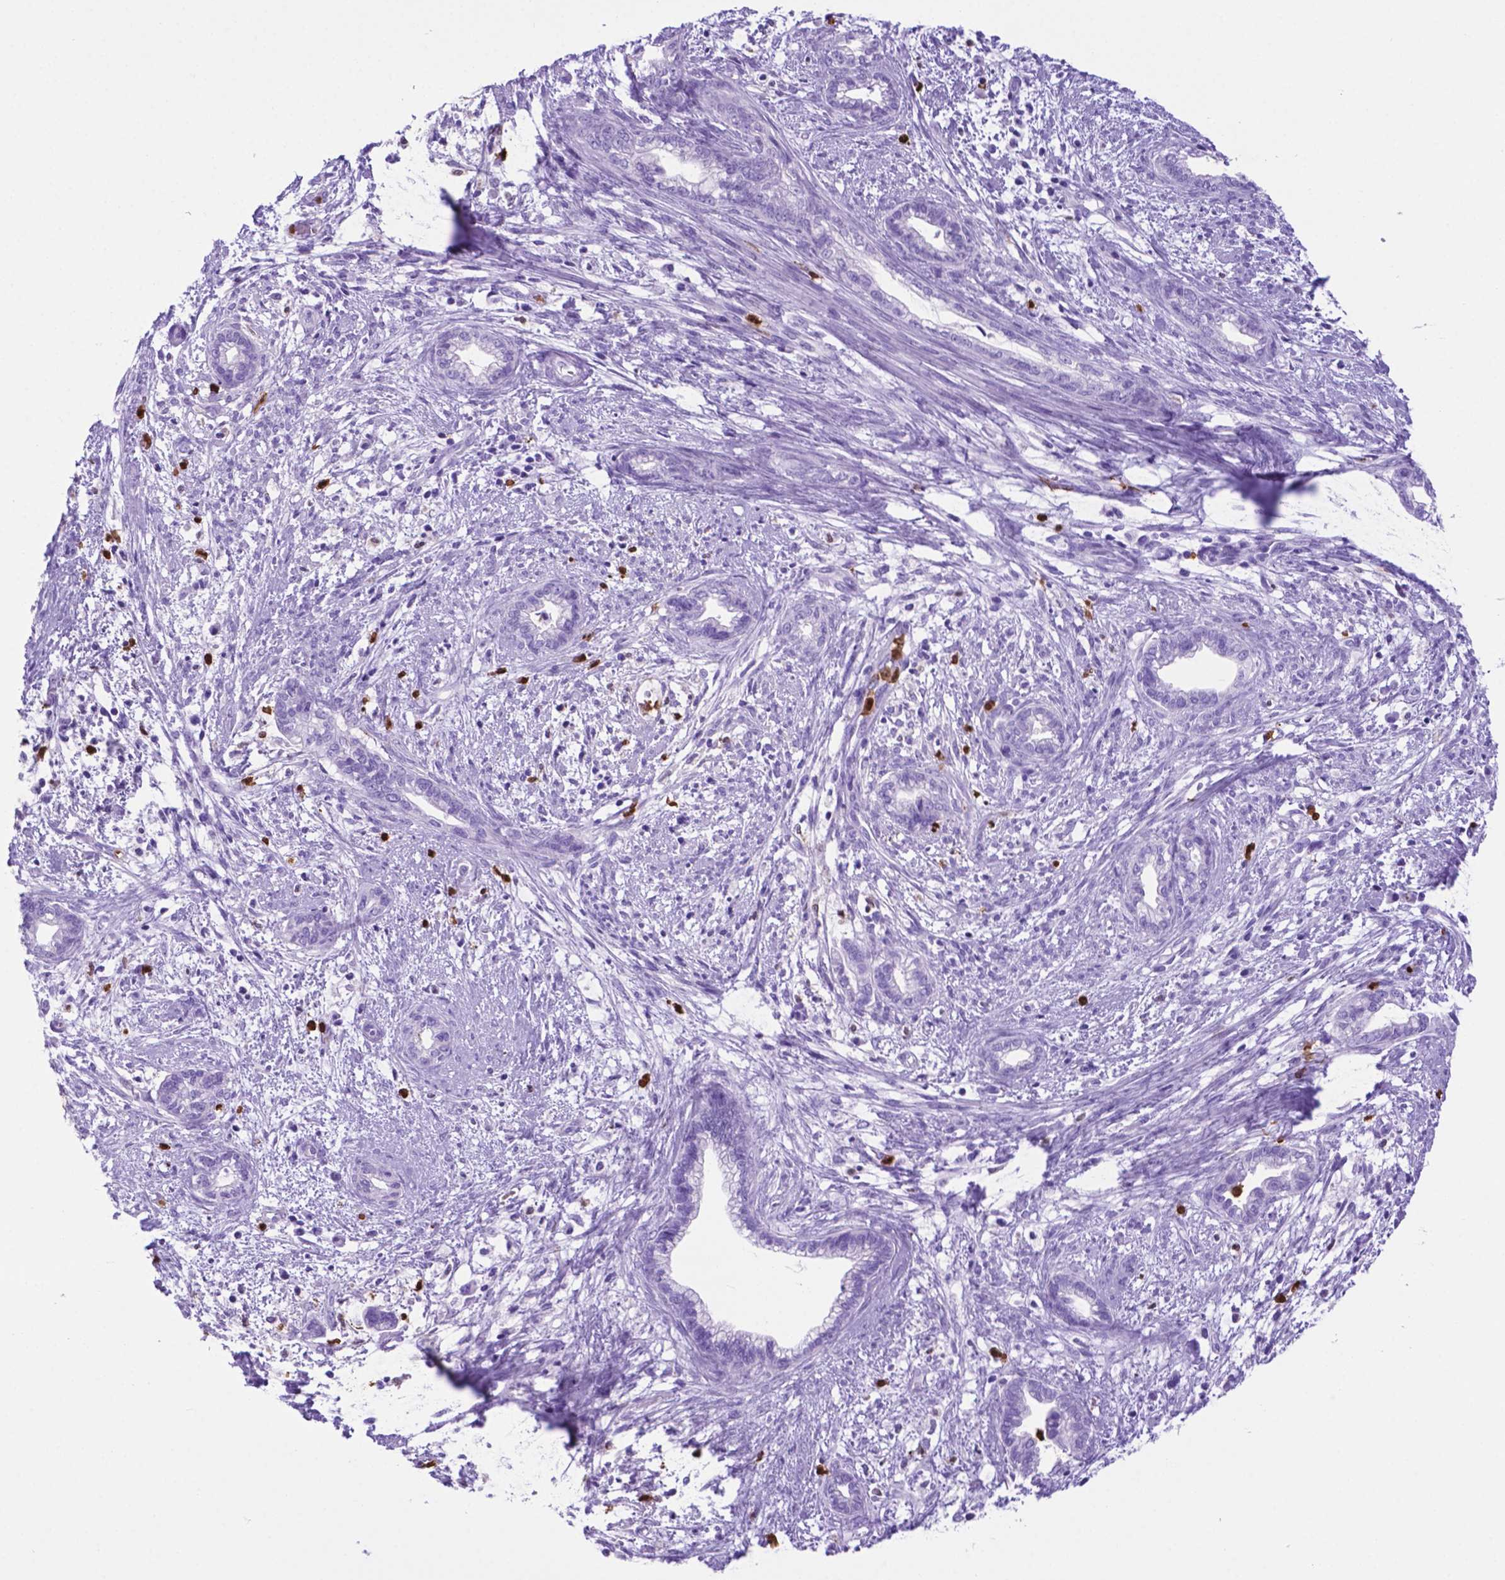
{"staining": {"intensity": "negative", "quantity": "none", "location": "none"}, "tissue": "cervical cancer", "cell_type": "Tumor cells", "image_type": "cancer", "snomed": [{"axis": "morphology", "description": "Adenocarcinoma, NOS"}, {"axis": "topography", "description": "Cervix"}], "caption": "An immunohistochemistry image of cervical adenocarcinoma is shown. There is no staining in tumor cells of cervical adenocarcinoma.", "gene": "LZTR1", "patient": {"sex": "female", "age": 62}}